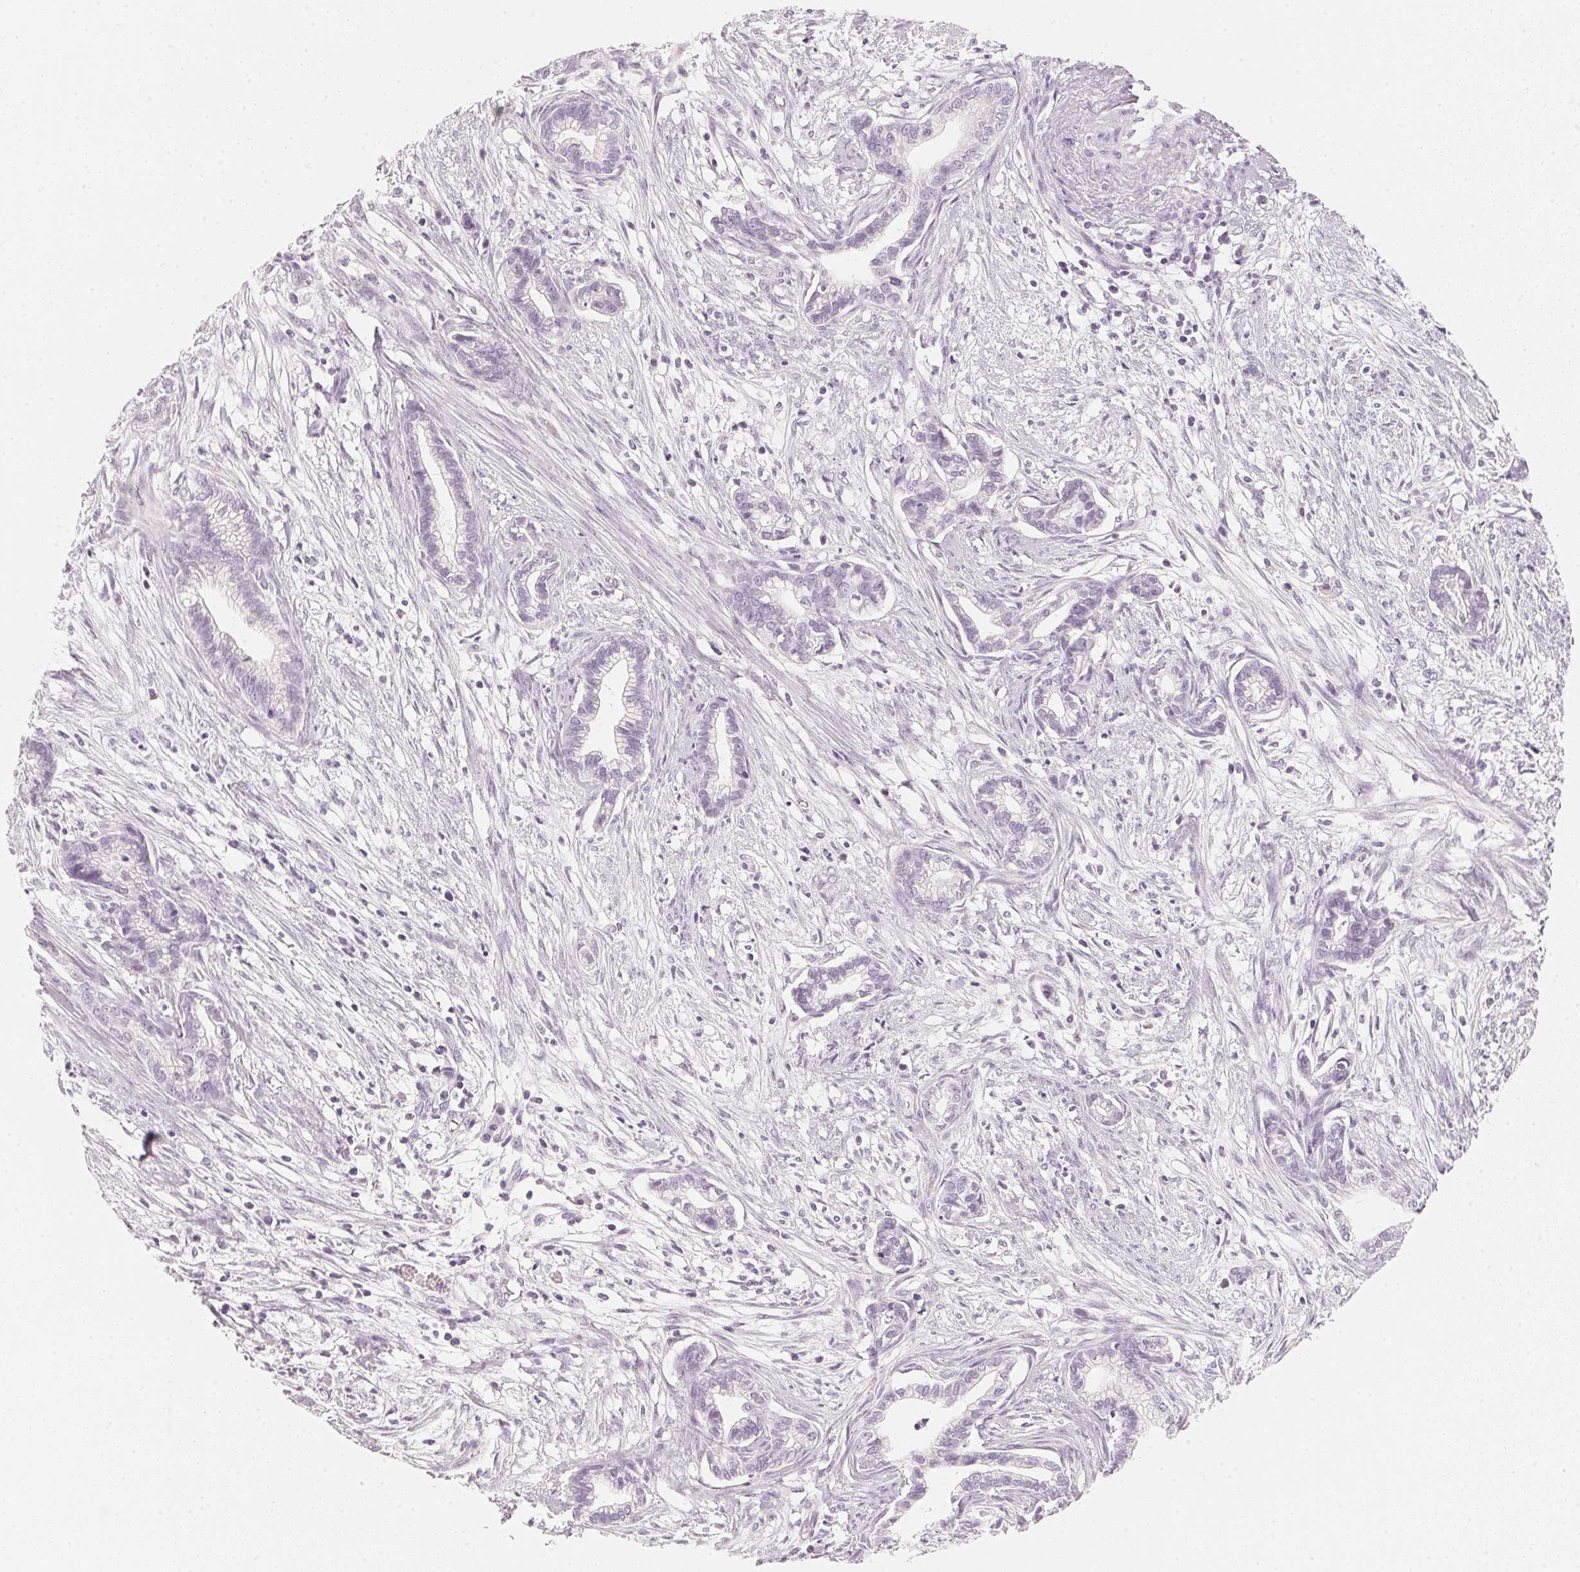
{"staining": {"intensity": "negative", "quantity": "none", "location": "none"}, "tissue": "cervical cancer", "cell_type": "Tumor cells", "image_type": "cancer", "snomed": [{"axis": "morphology", "description": "Adenocarcinoma, NOS"}, {"axis": "topography", "description": "Cervix"}], "caption": "IHC image of neoplastic tissue: cervical cancer (adenocarcinoma) stained with DAB shows no significant protein expression in tumor cells. Nuclei are stained in blue.", "gene": "SLC22A8", "patient": {"sex": "female", "age": 62}}